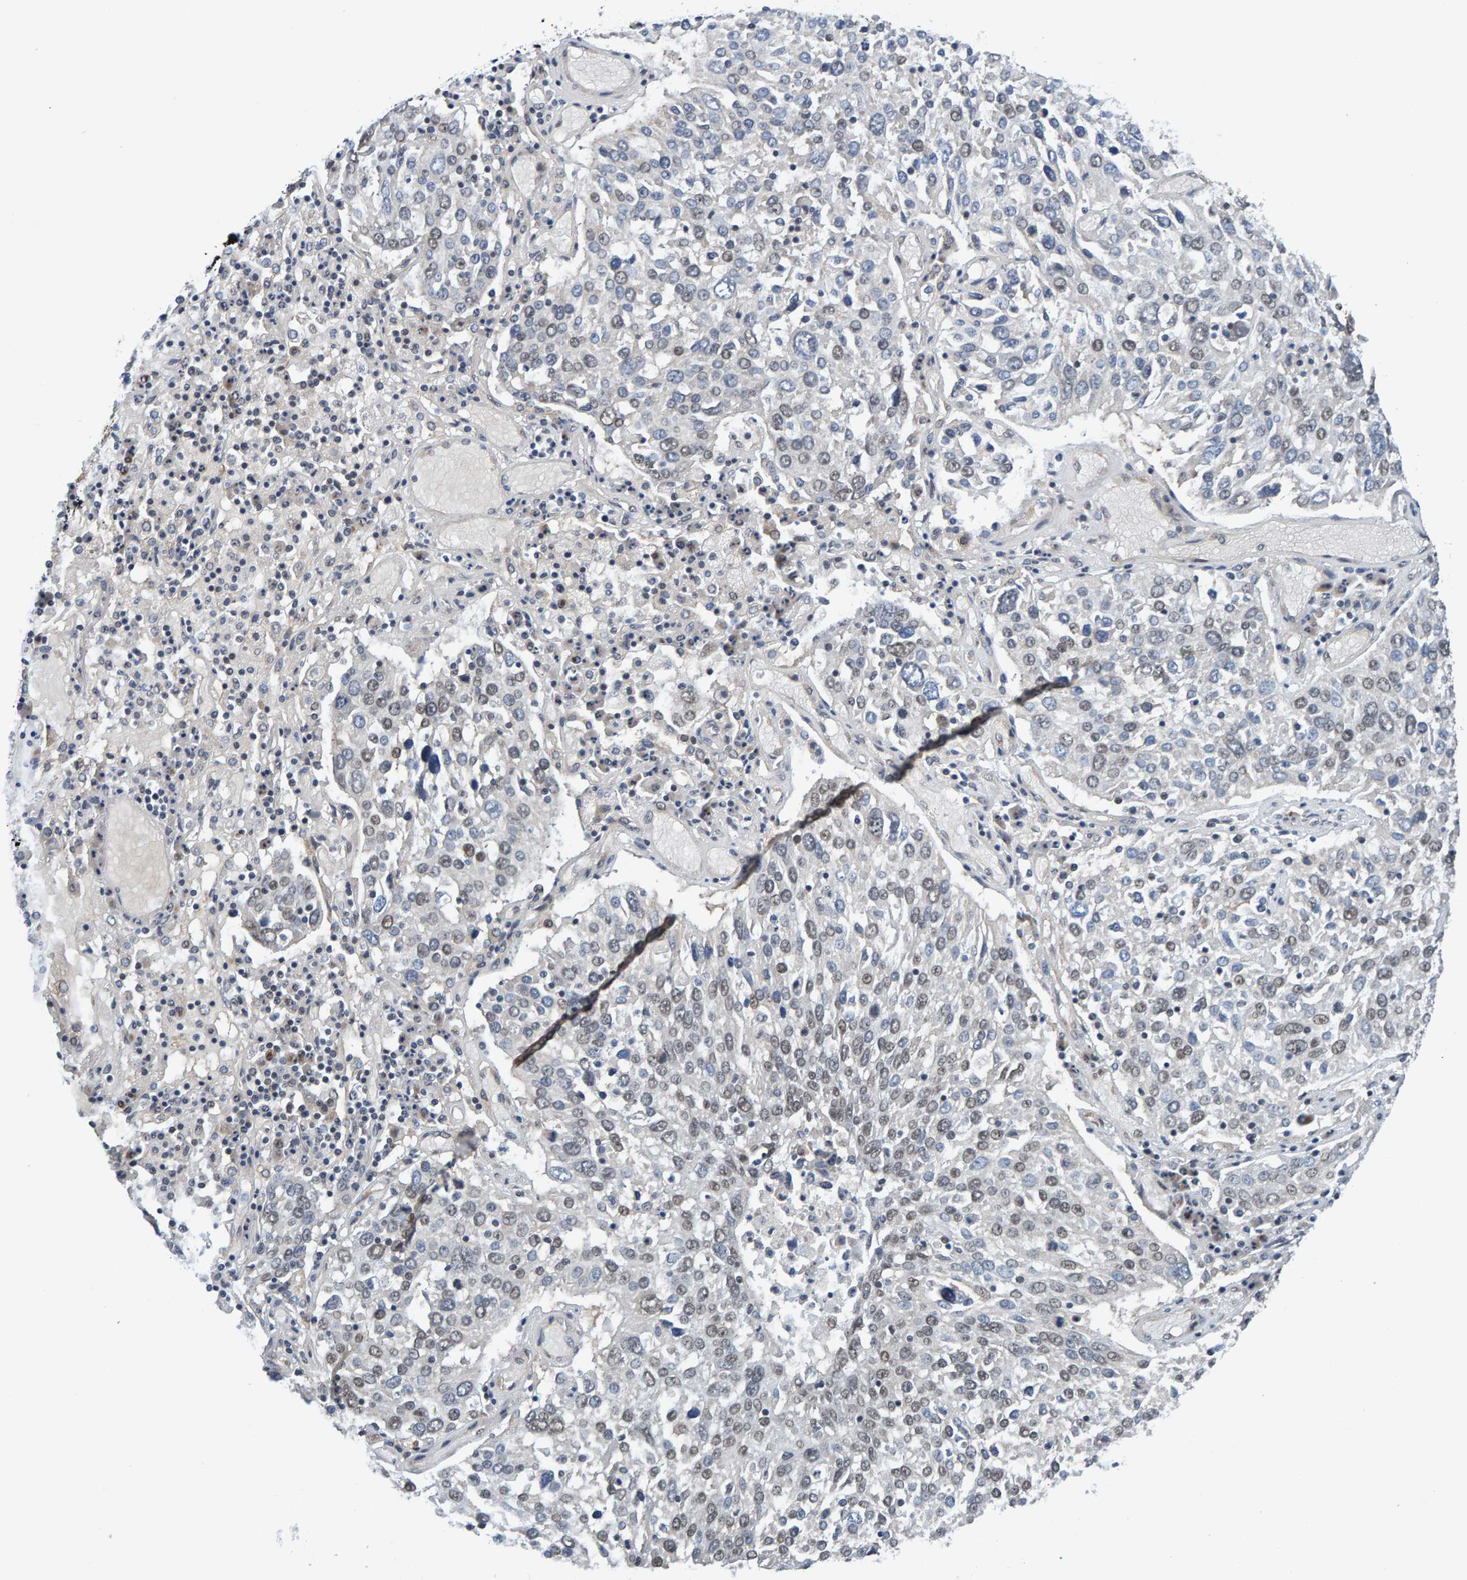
{"staining": {"intensity": "weak", "quantity": "<25%", "location": "nuclear"}, "tissue": "lung cancer", "cell_type": "Tumor cells", "image_type": "cancer", "snomed": [{"axis": "morphology", "description": "Squamous cell carcinoma, NOS"}, {"axis": "topography", "description": "Lung"}], "caption": "Tumor cells show no significant expression in lung squamous cell carcinoma. (Stains: DAB (3,3'-diaminobenzidine) immunohistochemistry (IHC) with hematoxylin counter stain, Microscopy: brightfield microscopy at high magnification).", "gene": "SCRN2", "patient": {"sex": "male", "age": 65}}